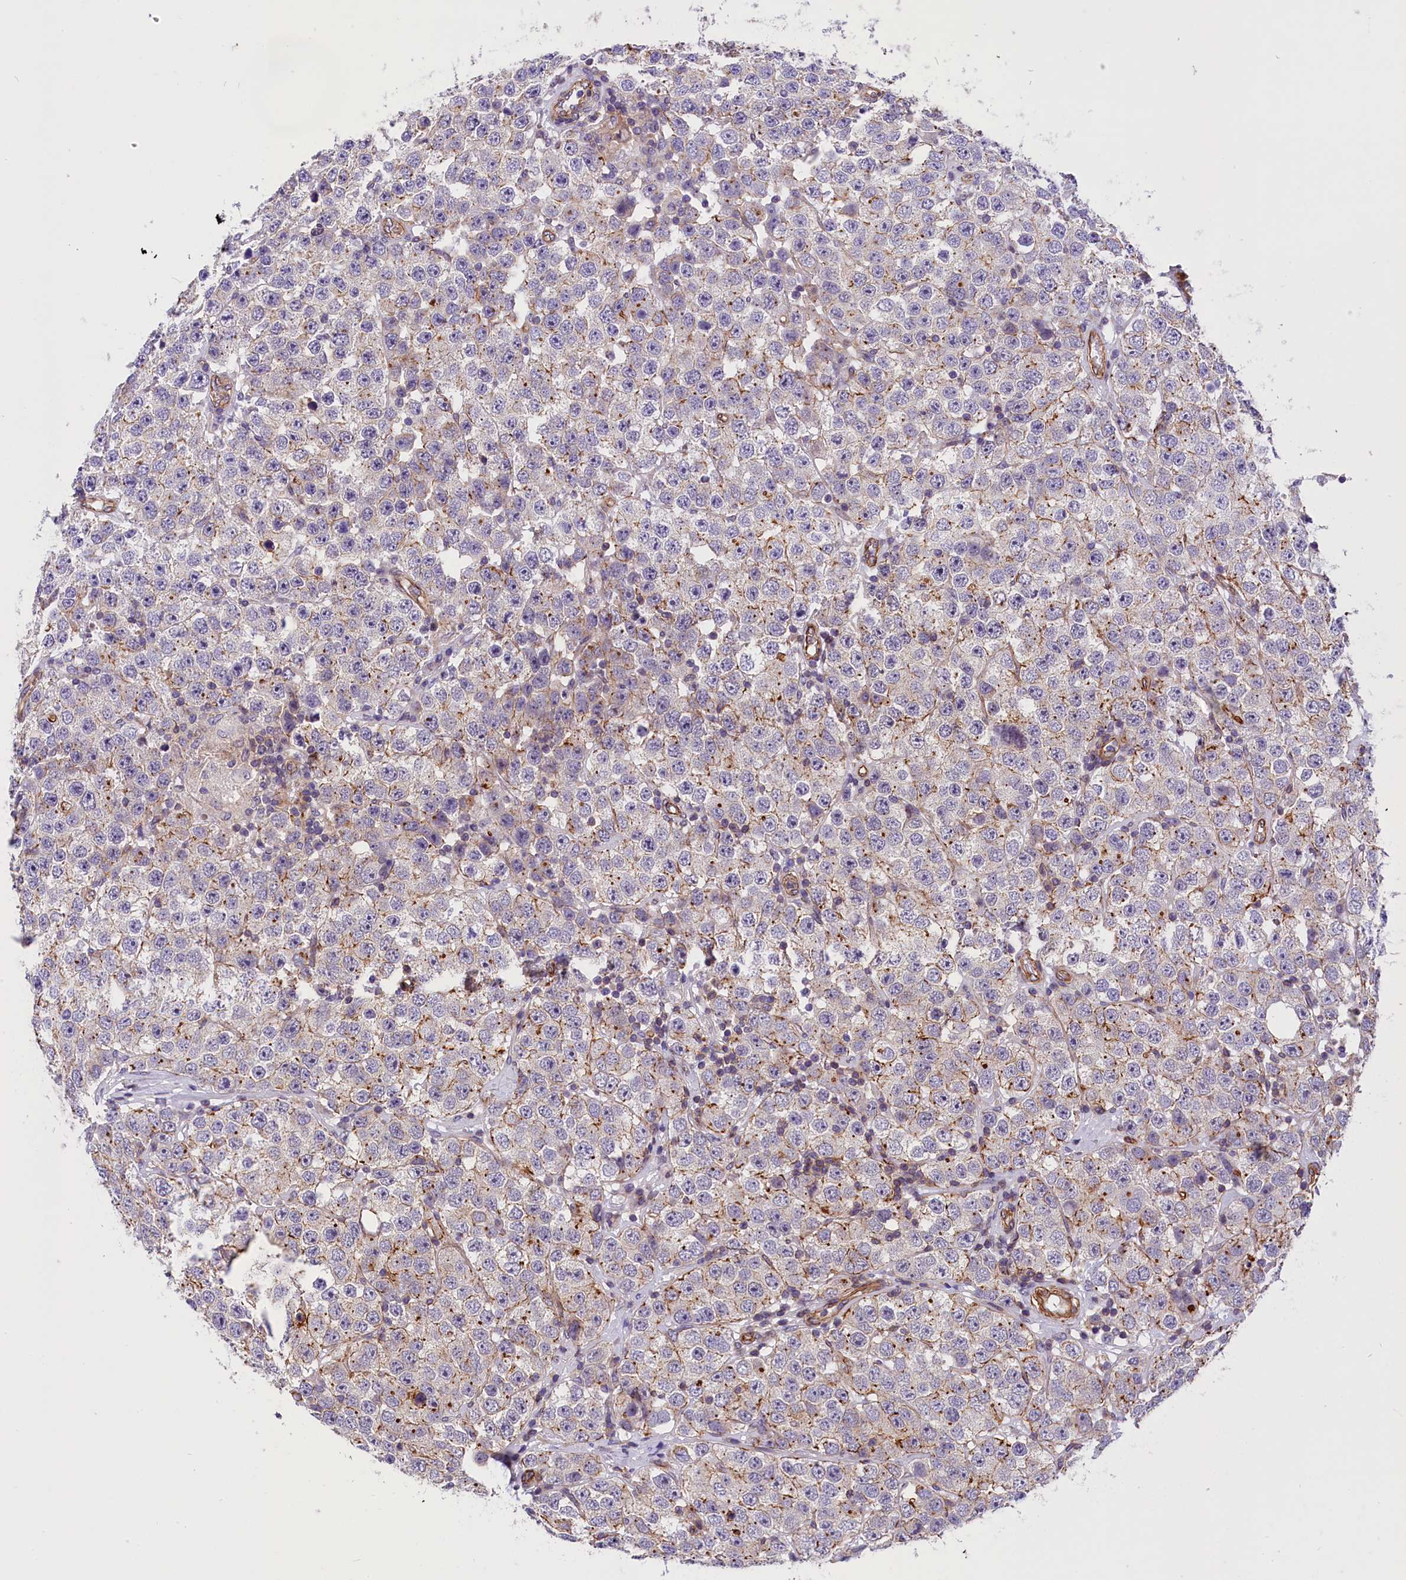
{"staining": {"intensity": "moderate", "quantity": "<25%", "location": "cytoplasmic/membranous"}, "tissue": "testis cancer", "cell_type": "Tumor cells", "image_type": "cancer", "snomed": [{"axis": "morphology", "description": "Seminoma, NOS"}, {"axis": "topography", "description": "Testis"}], "caption": "There is low levels of moderate cytoplasmic/membranous positivity in tumor cells of testis cancer (seminoma), as demonstrated by immunohistochemical staining (brown color).", "gene": "MED20", "patient": {"sex": "male", "age": 28}}